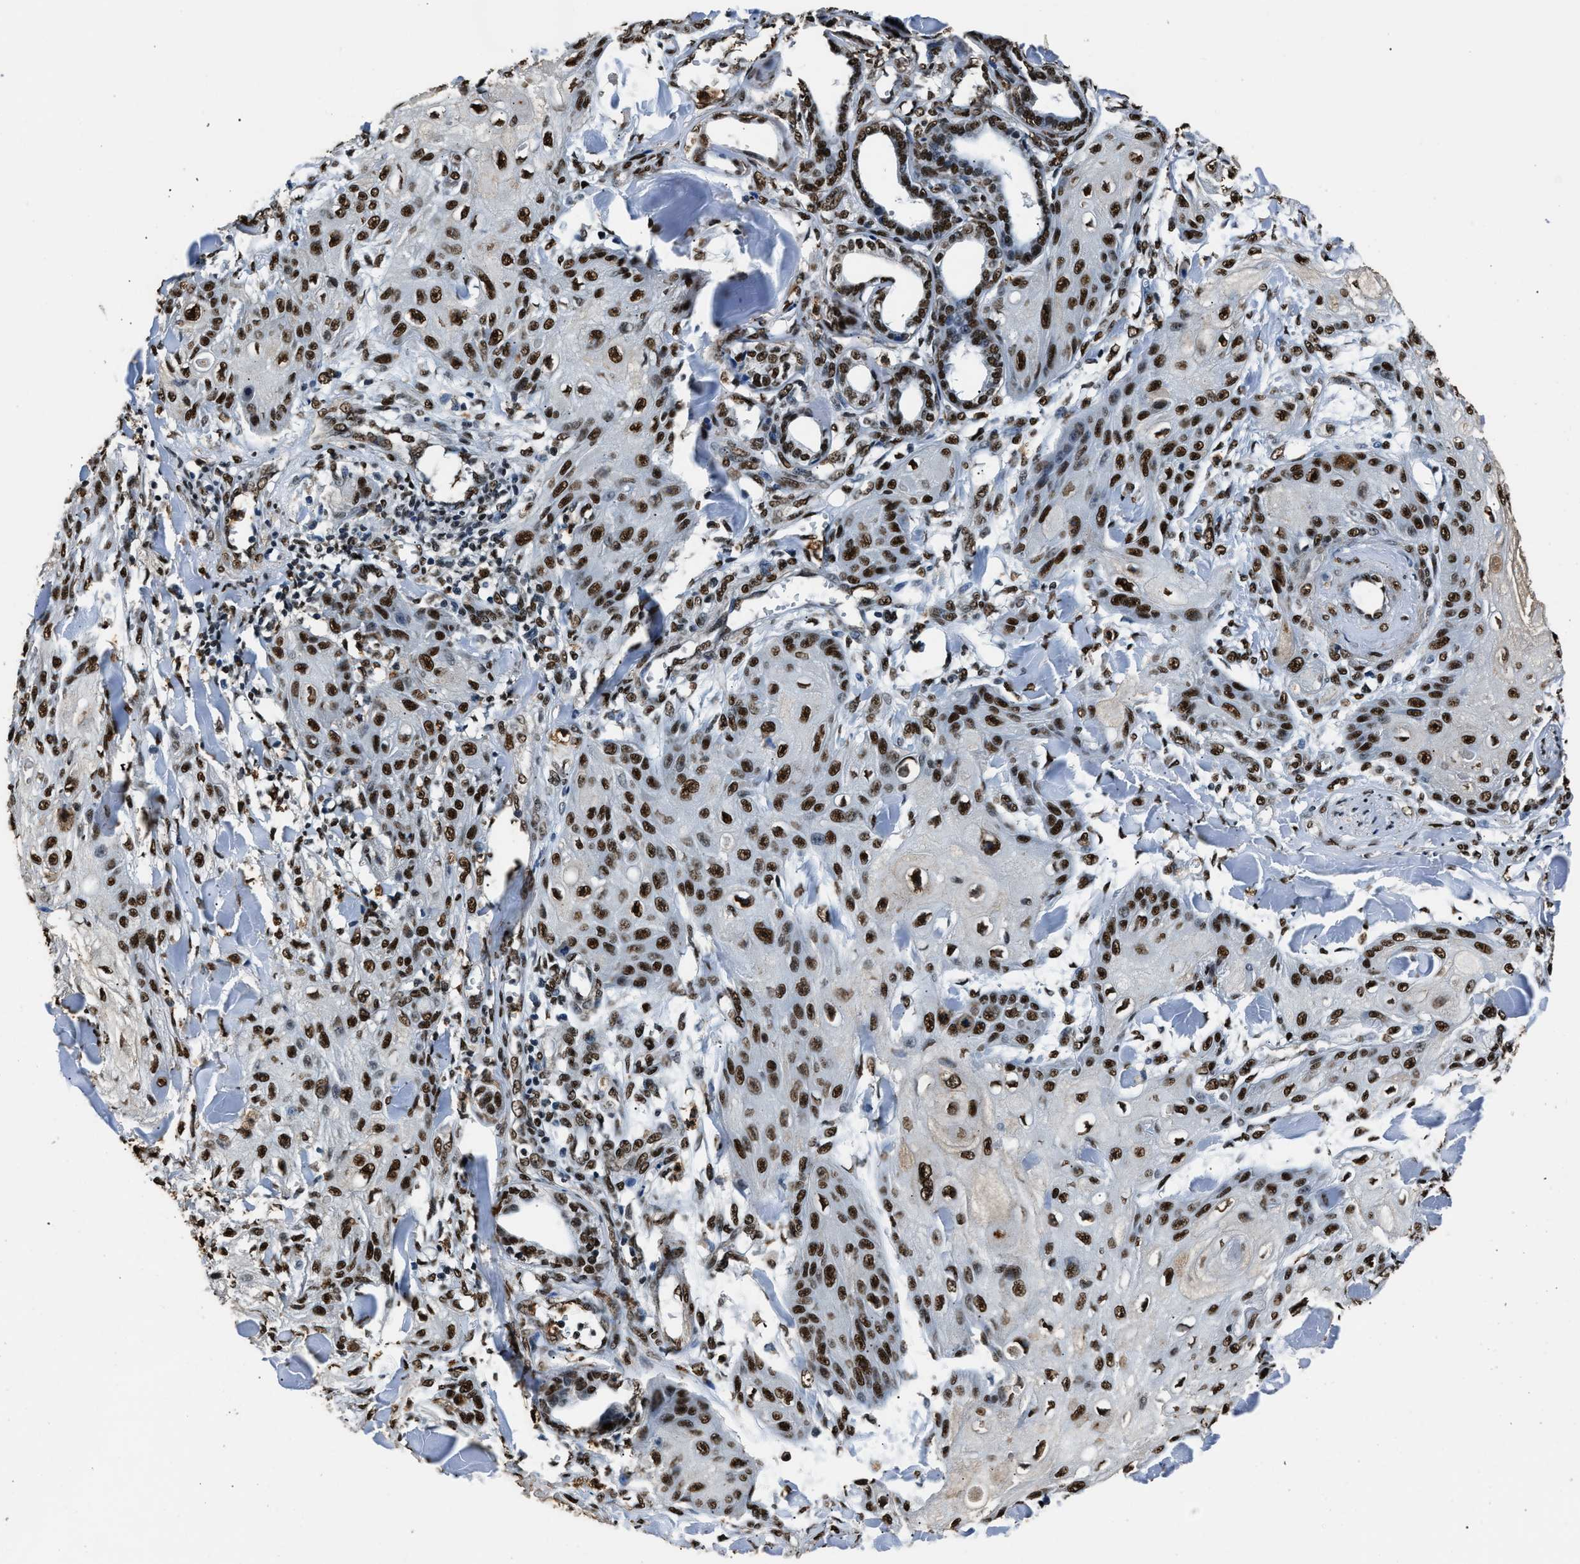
{"staining": {"intensity": "strong", "quantity": ">75%", "location": "nuclear"}, "tissue": "skin cancer", "cell_type": "Tumor cells", "image_type": "cancer", "snomed": [{"axis": "morphology", "description": "Squamous cell carcinoma, NOS"}, {"axis": "topography", "description": "Skin"}], "caption": "Immunohistochemistry staining of skin cancer (squamous cell carcinoma), which demonstrates high levels of strong nuclear staining in approximately >75% of tumor cells indicating strong nuclear protein positivity. The staining was performed using DAB (3,3'-diaminobenzidine) (brown) for protein detection and nuclei were counterstained in hematoxylin (blue).", "gene": "SAFB", "patient": {"sex": "male", "age": 74}}